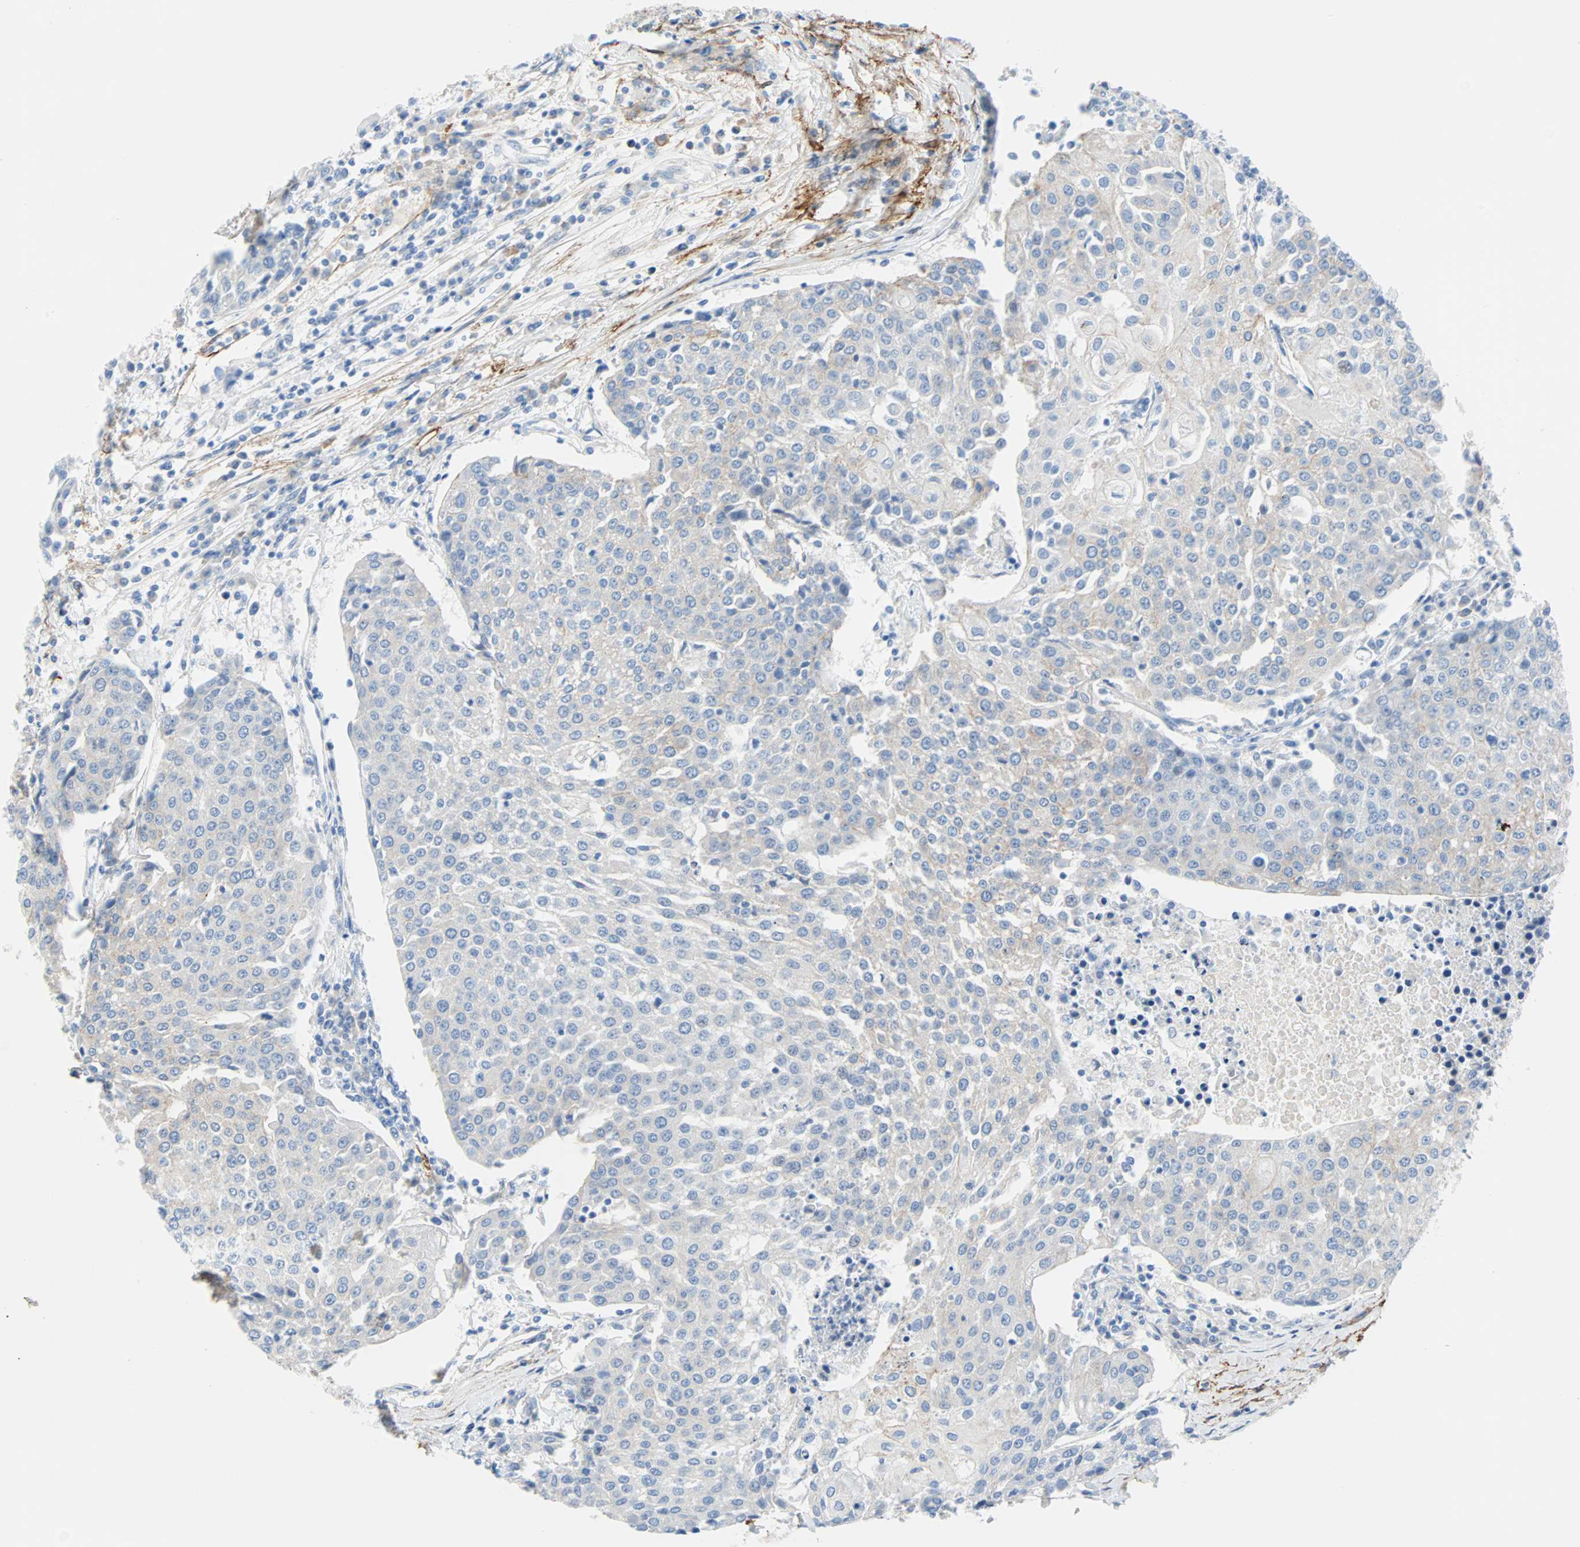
{"staining": {"intensity": "weak", "quantity": "<25%", "location": "cytoplasmic/membranous"}, "tissue": "urothelial cancer", "cell_type": "Tumor cells", "image_type": "cancer", "snomed": [{"axis": "morphology", "description": "Urothelial carcinoma, High grade"}, {"axis": "topography", "description": "Urinary bladder"}], "caption": "Urothelial carcinoma (high-grade) was stained to show a protein in brown. There is no significant positivity in tumor cells.", "gene": "PDPN", "patient": {"sex": "female", "age": 85}}